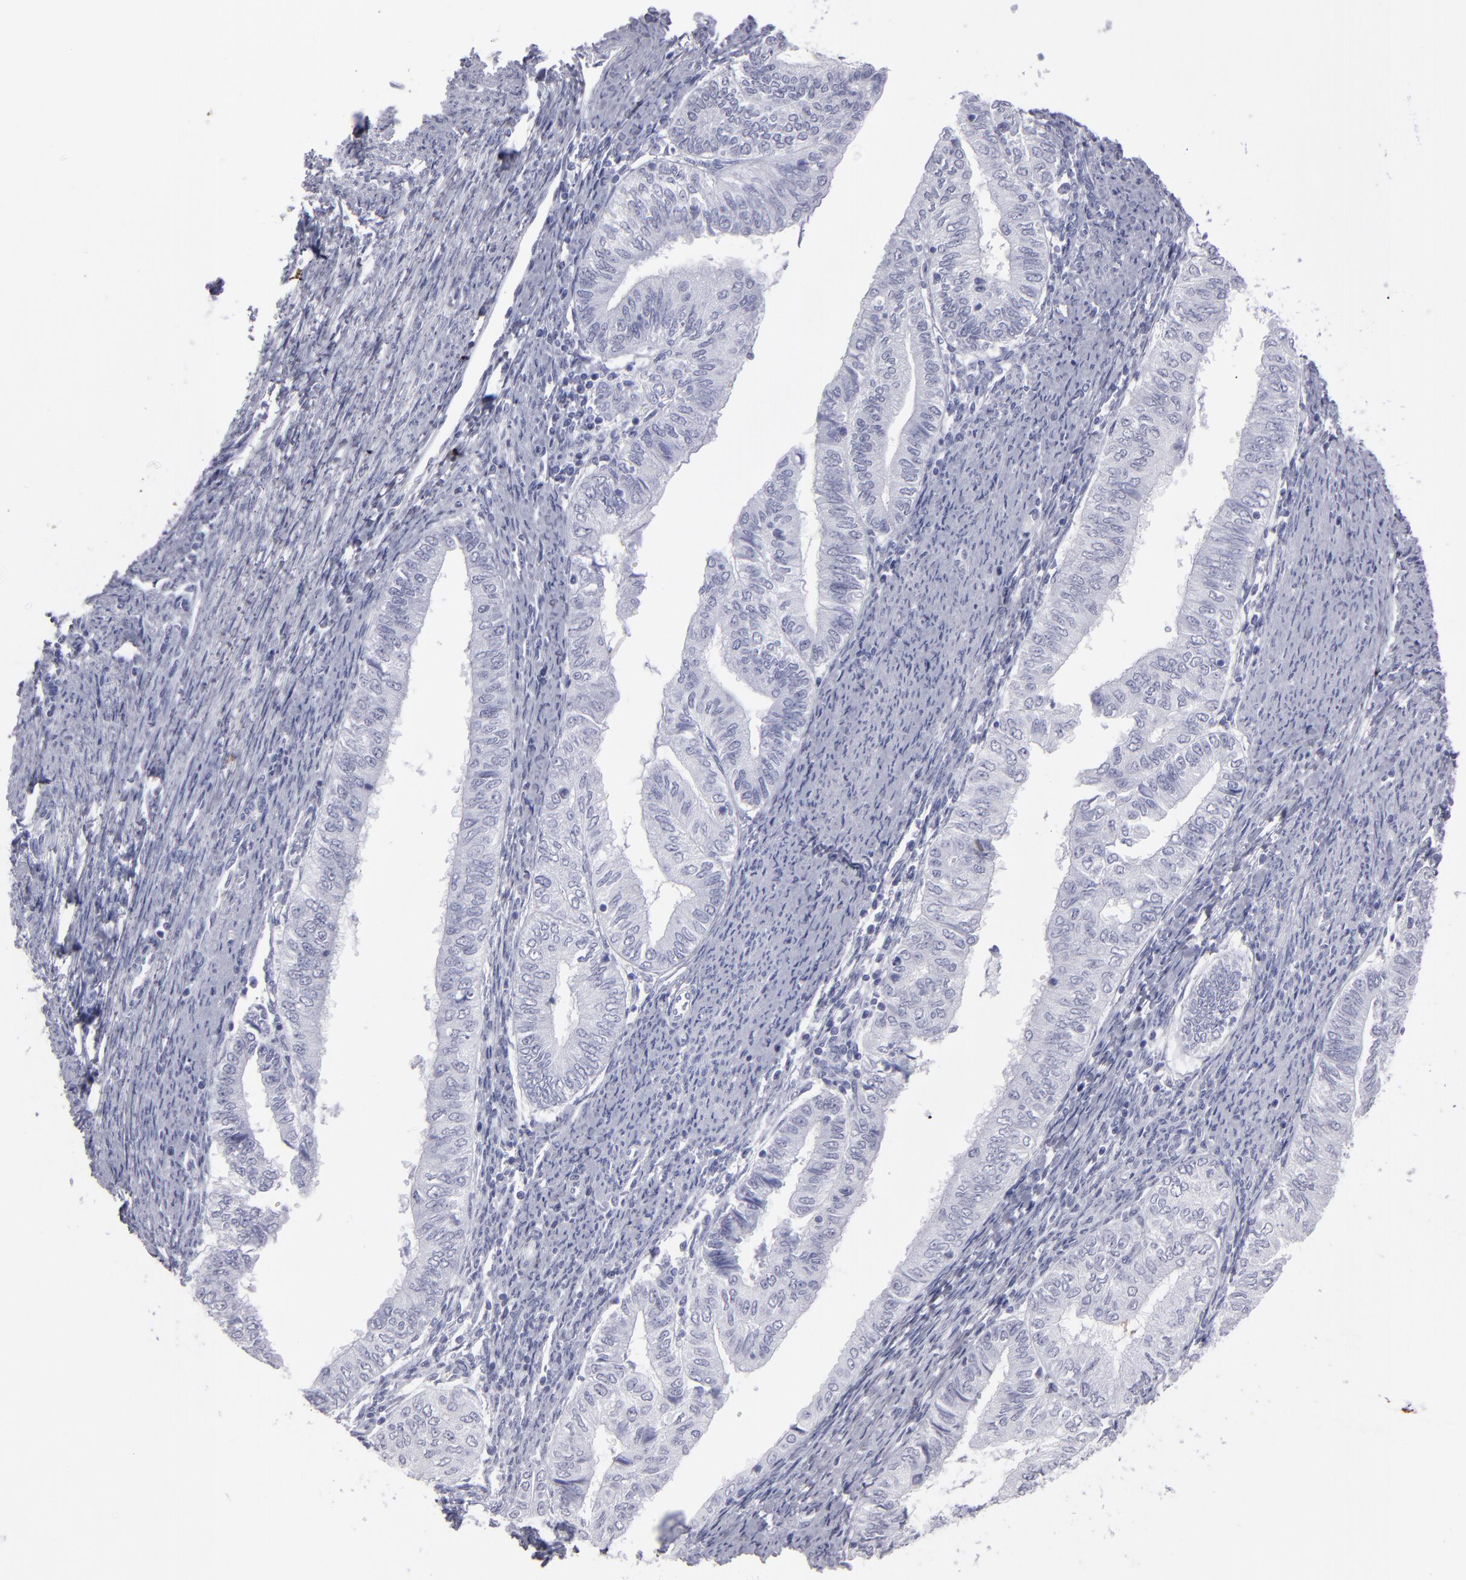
{"staining": {"intensity": "negative", "quantity": "none", "location": "none"}, "tissue": "endometrial cancer", "cell_type": "Tumor cells", "image_type": "cancer", "snomed": [{"axis": "morphology", "description": "Adenocarcinoma, NOS"}, {"axis": "topography", "description": "Endometrium"}], "caption": "There is no significant expression in tumor cells of endometrial cancer.", "gene": "ALDOB", "patient": {"sex": "female", "age": 66}}